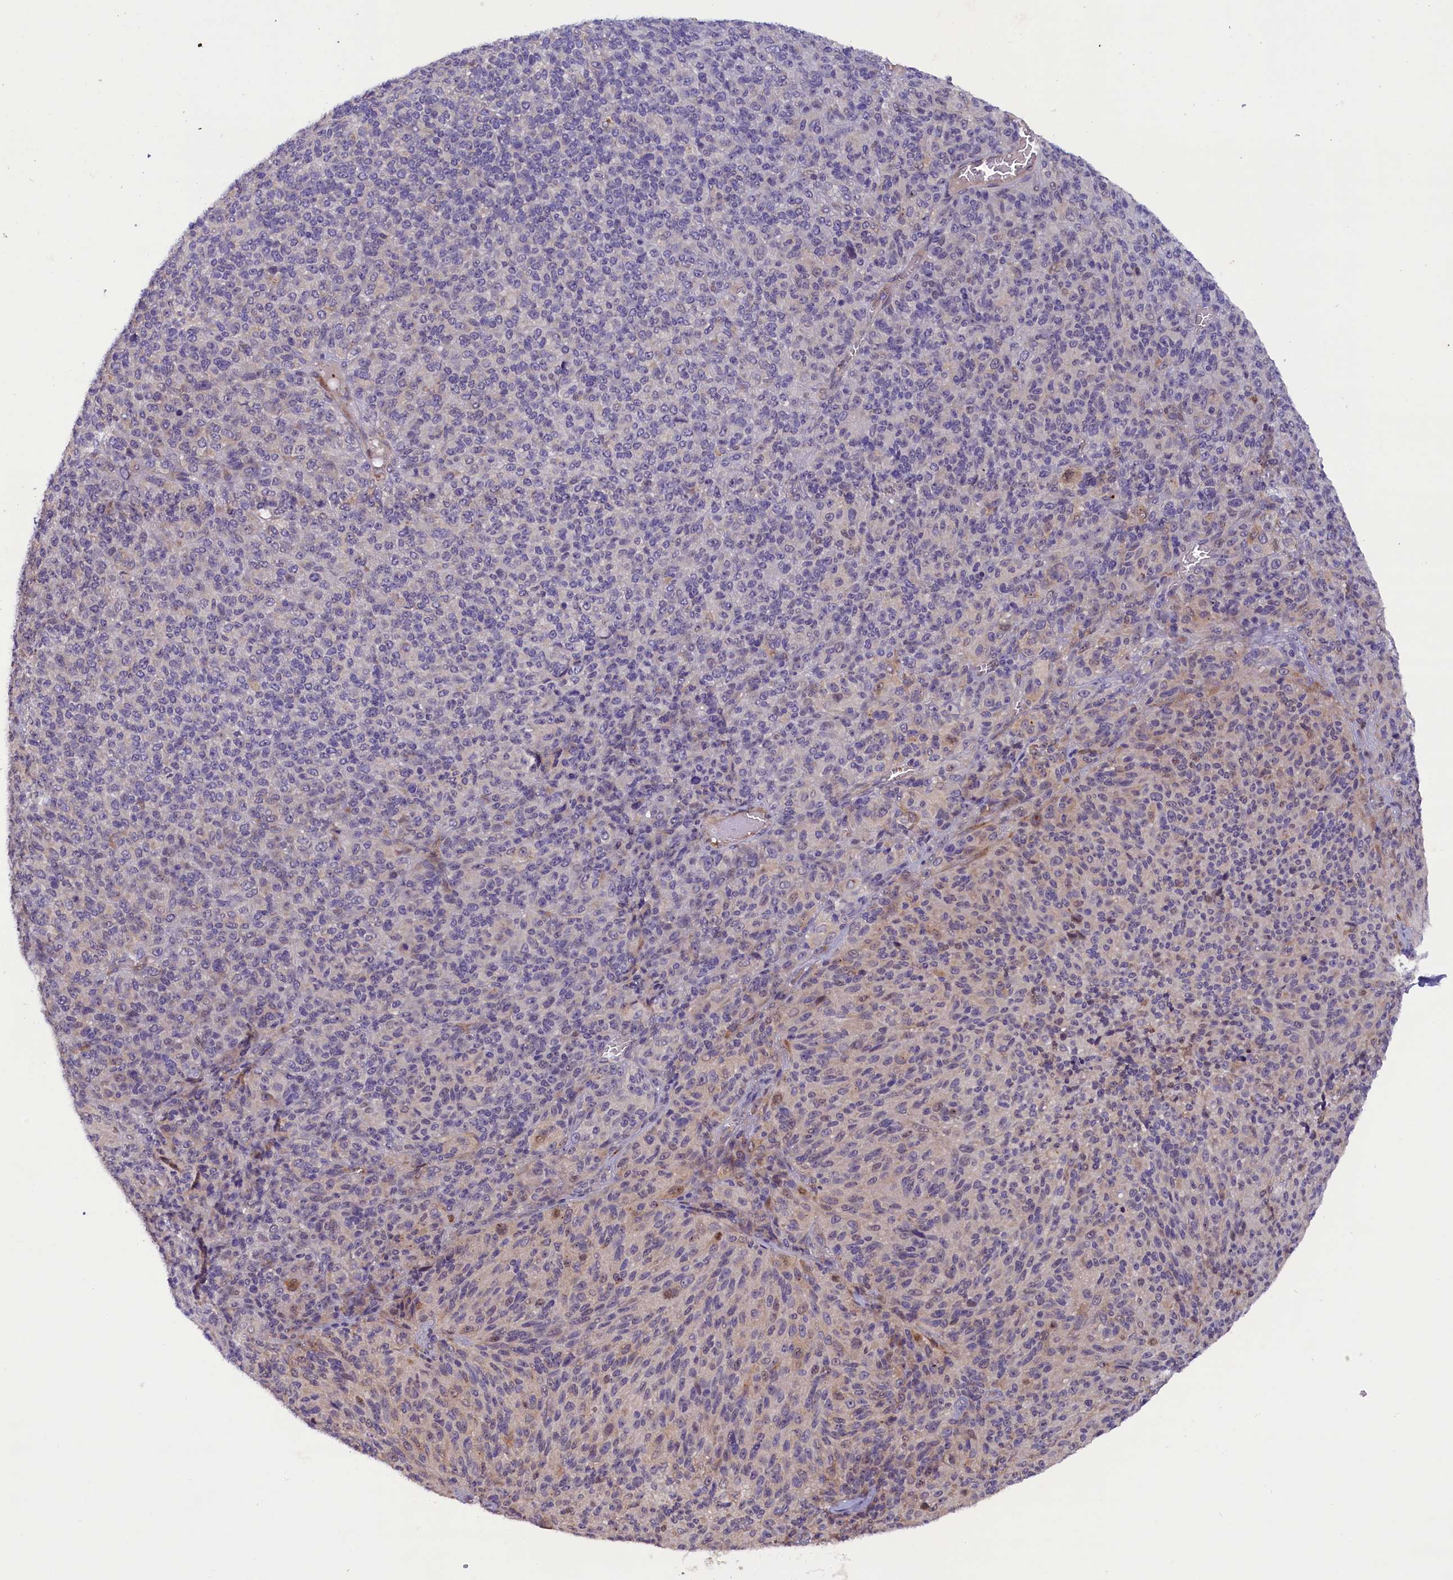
{"staining": {"intensity": "weak", "quantity": "<25%", "location": "cytoplasmic/membranous"}, "tissue": "melanoma", "cell_type": "Tumor cells", "image_type": "cancer", "snomed": [{"axis": "morphology", "description": "Malignant melanoma, Metastatic site"}, {"axis": "topography", "description": "Brain"}], "caption": "IHC photomicrograph of neoplastic tissue: human melanoma stained with DAB (3,3'-diaminobenzidine) reveals no significant protein expression in tumor cells.", "gene": "CCDC9B", "patient": {"sex": "female", "age": 56}}